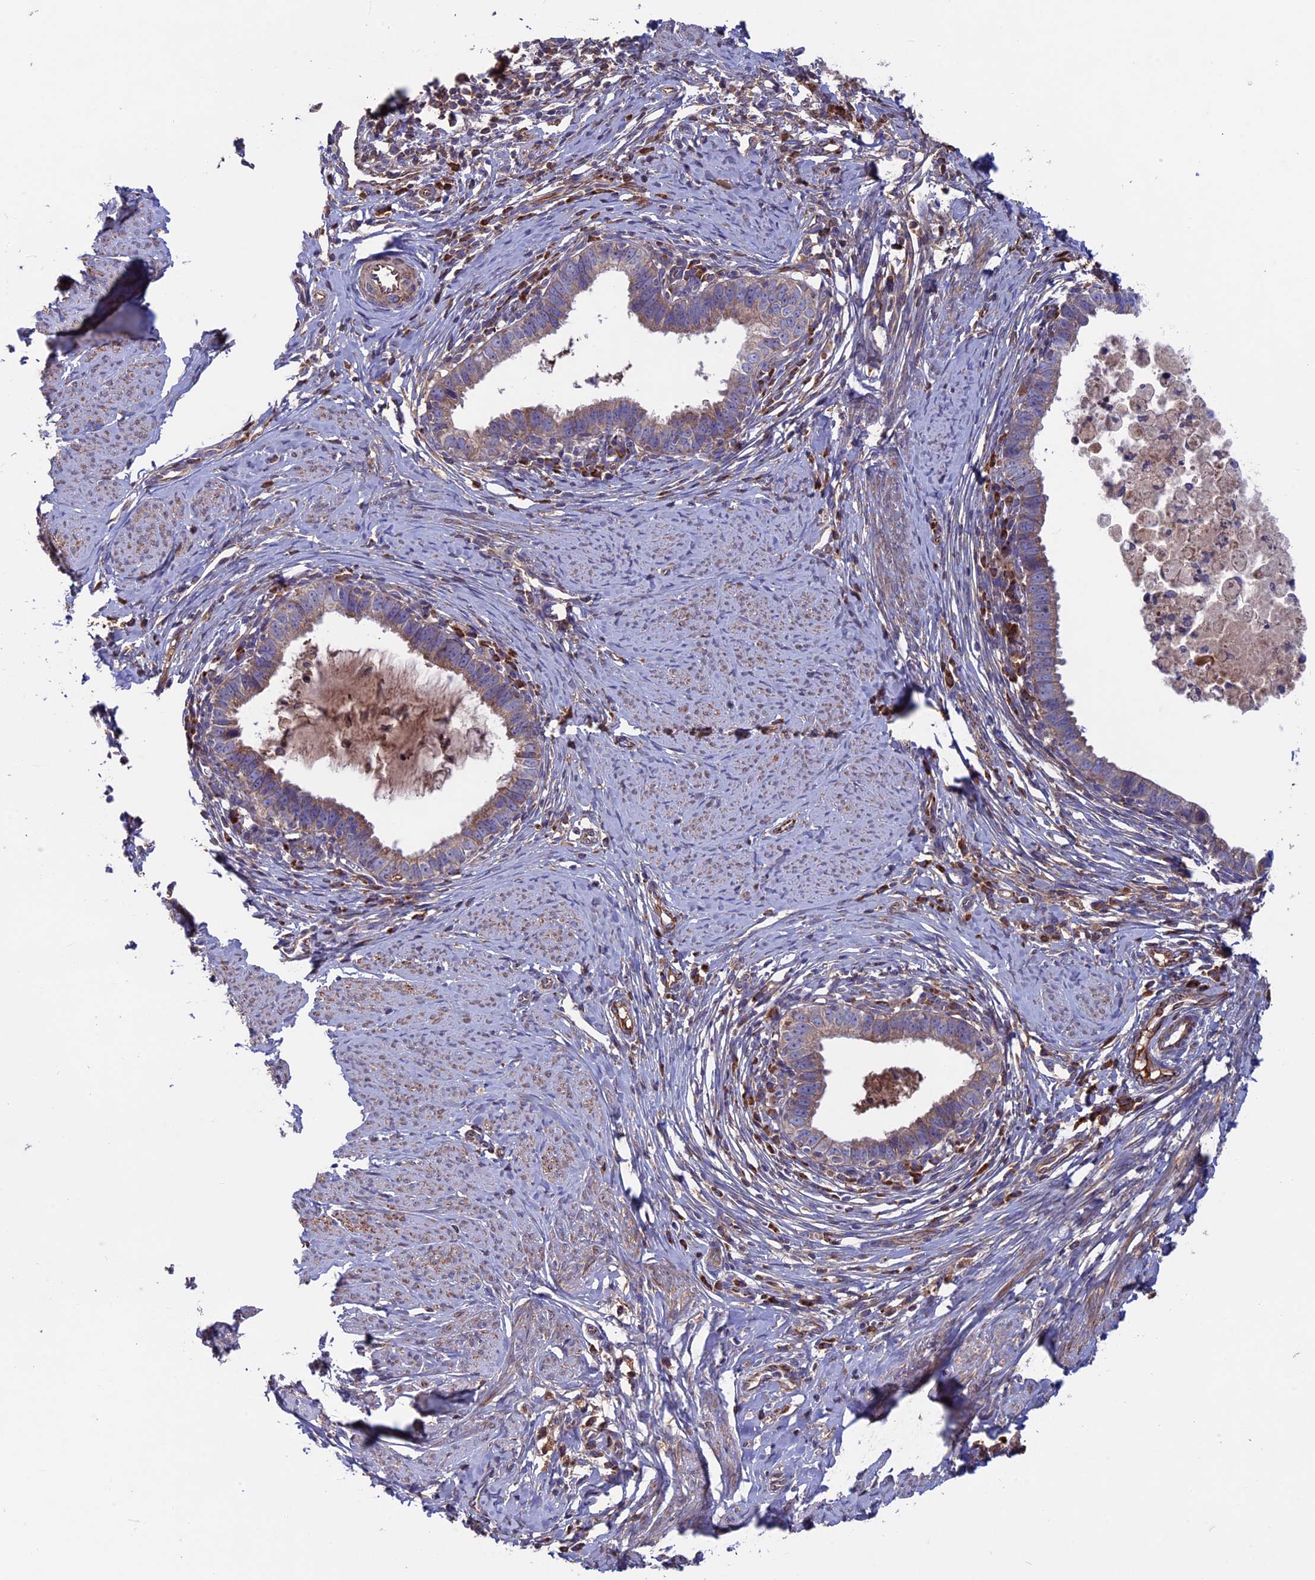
{"staining": {"intensity": "moderate", "quantity": ">75%", "location": "cytoplasmic/membranous"}, "tissue": "cervical cancer", "cell_type": "Tumor cells", "image_type": "cancer", "snomed": [{"axis": "morphology", "description": "Adenocarcinoma, NOS"}, {"axis": "topography", "description": "Cervix"}], "caption": "A brown stain highlights moderate cytoplasmic/membranous expression of a protein in human cervical cancer tumor cells.", "gene": "SLC15A5", "patient": {"sex": "female", "age": 36}}